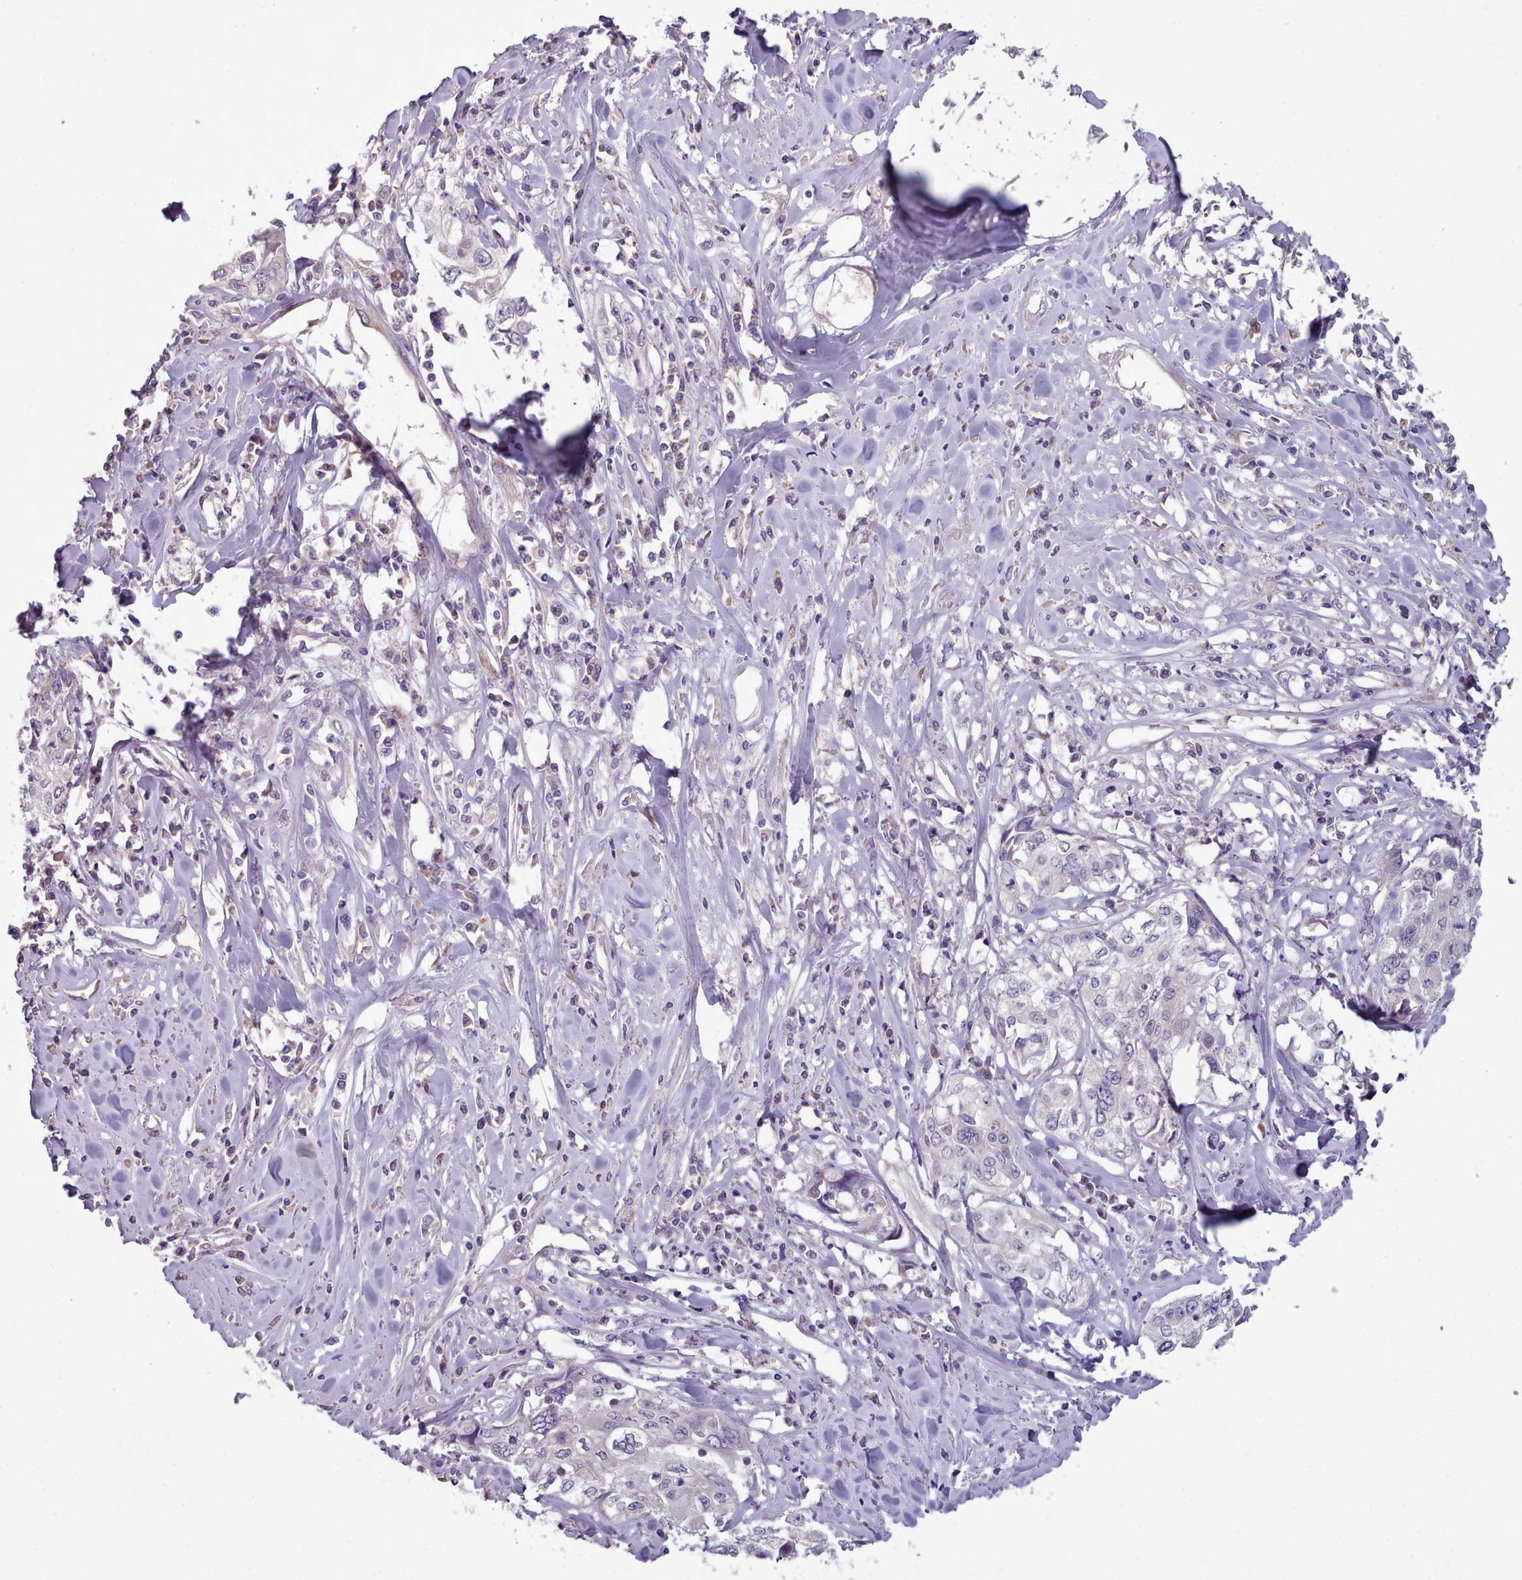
{"staining": {"intensity": "negative", "quantity": "none", "location": "none"}, "tissue": "cervical cancer", "cell_type": "Tumor cells", "image_type": "cancer", "snomed": [{"axis": "morphology", "description": "Squamous cell carcinoma, NOS"}, {"axis": "topography", "description": "Cervix"}], "caption": "This is a histopathology image of IHC staining of cervical cancer, which shows no positivity in tumor cells. (DAB (3,3'-diaminobenzidine) IHC with hematoxylin counter stain).", "gene": "DPF1", "patient": {"sex": "female", "age": 31}}